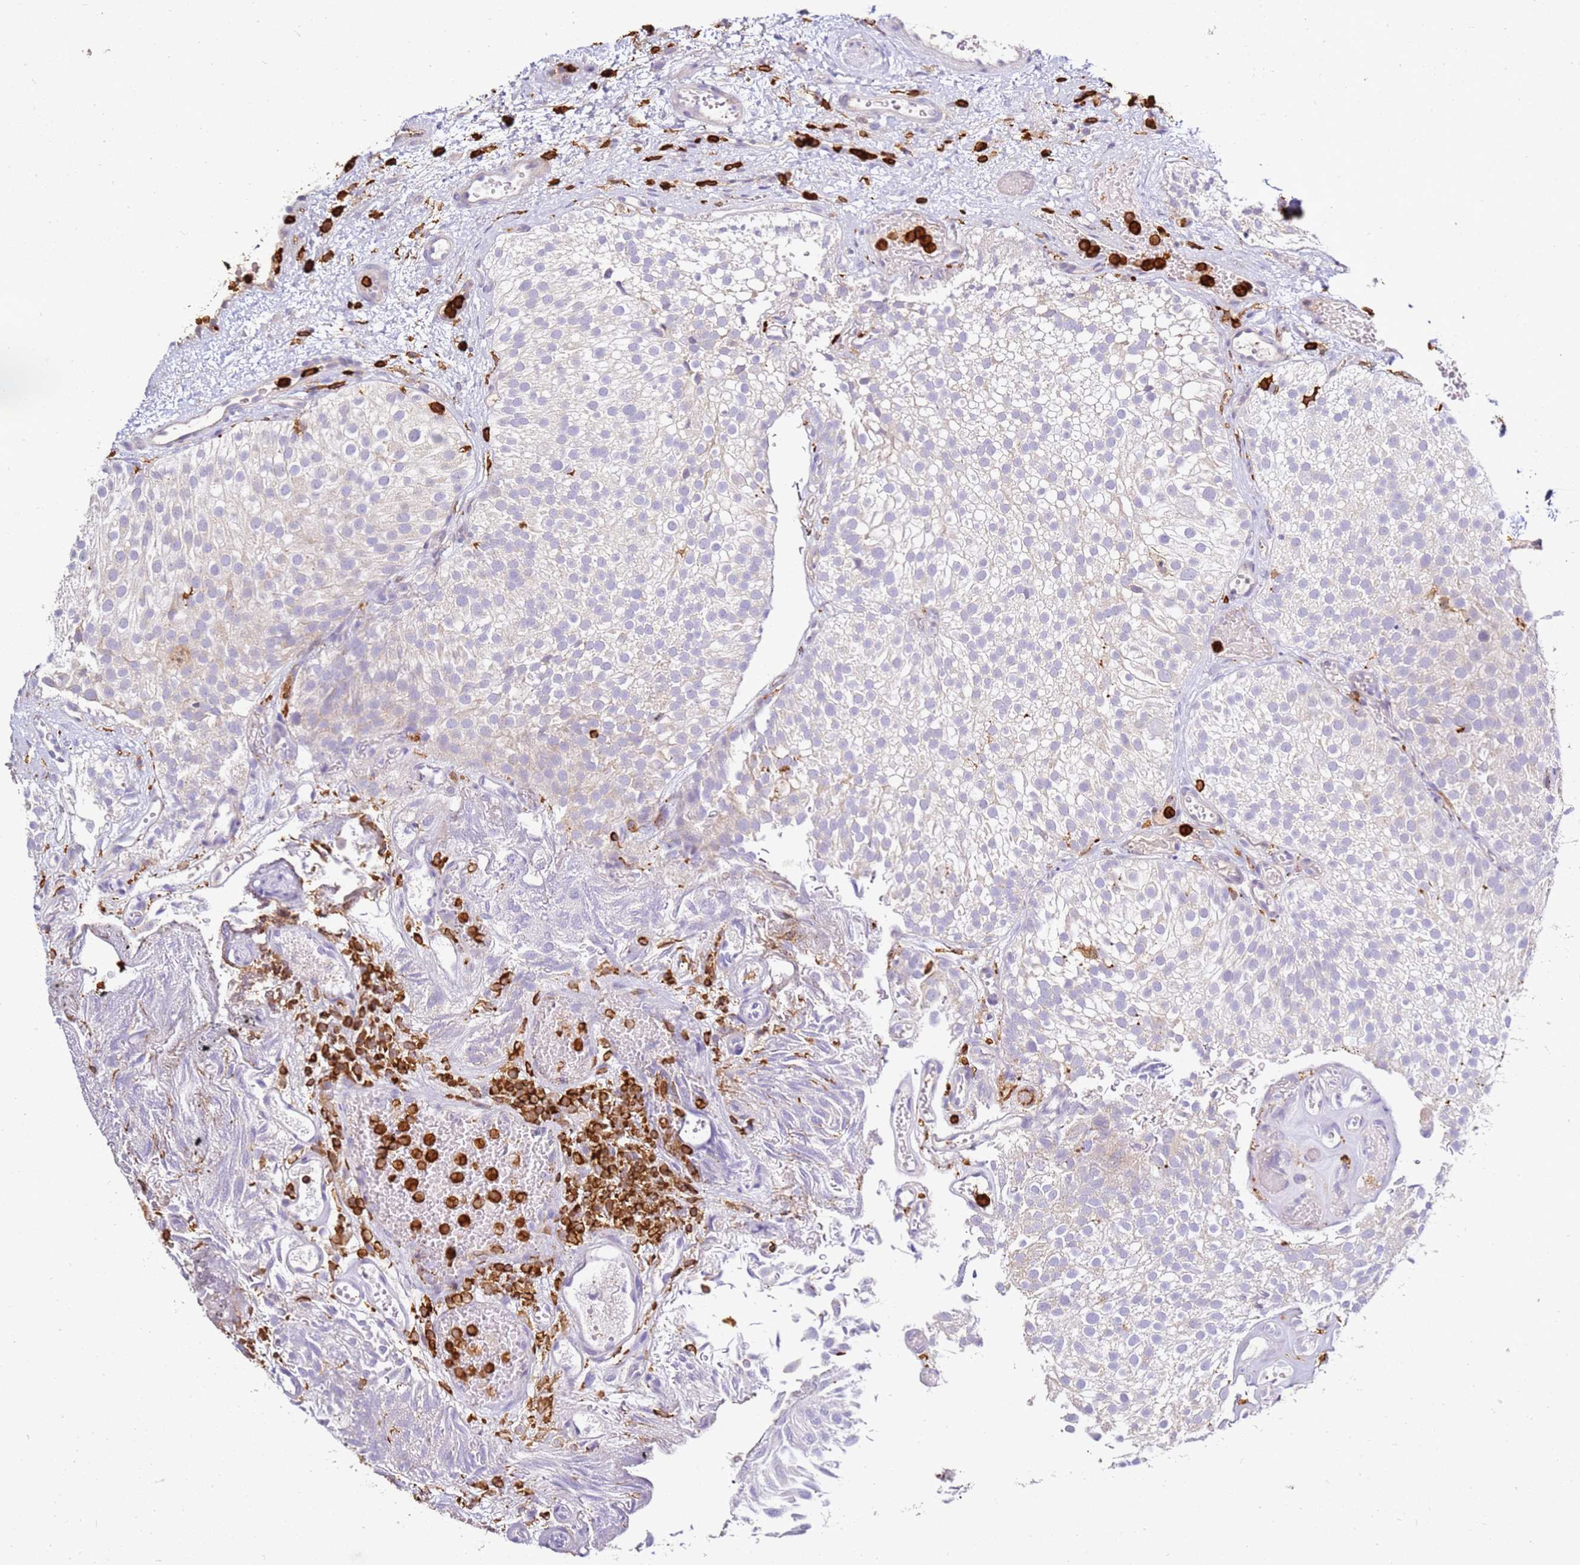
{"staining": {"intensity": "negative", "quantity": "none", "location": "none"}, "tissue": "urothelial cancer", "cell_type": "Tumor cells", "image_type": "cancer", "snomed": [{"axis": "morphology", "description": "Urothelial carcinoma, Low grade"}, {"axis": "topography", "description": "Urinary bladder"}], "caption": "Immunohistochemical staining of human urothelial cancer demonstrates no significant staining in tumor cells.", "gene": "CORO1A", "patient": {"sex": "male", "age": 78}}